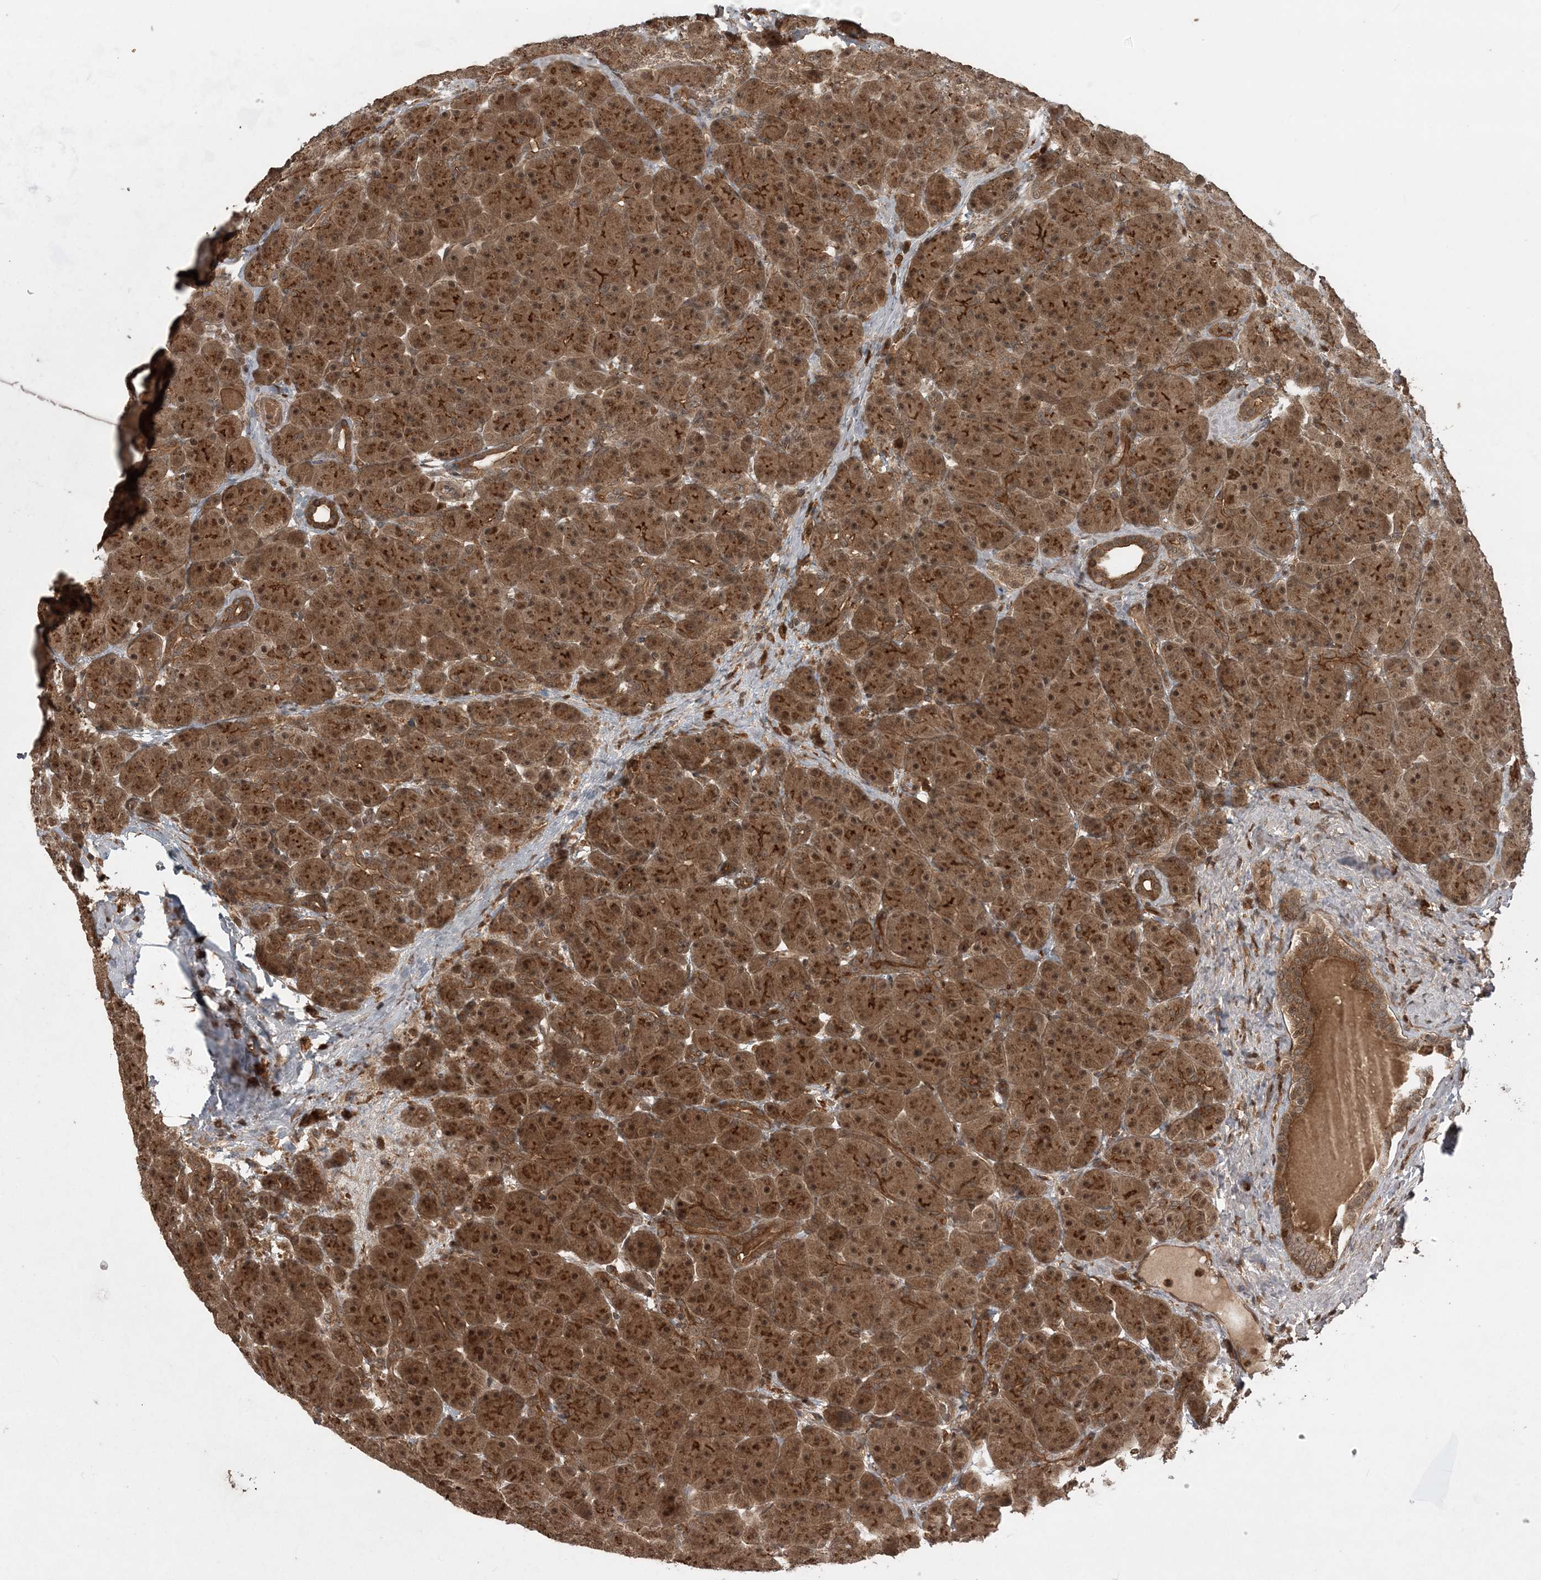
{"staining": {"intensity": "strong", "quantity": ">75%", "location": "cytoplasmic/membranous,nuclear"}, "tissue": "pancreas", "cell_type": "Exocrine glandular cells", "image_type": "normal", "snomed": [{"axis": "morphology", "description": "Normal tissue, NOS"}, {"axis": "topography", "description": "Pancreas"}], "caption": "An immunohistochemistry (IHC) micrograph of benign tissue is shown. Protein staining in brown labels strong cytoplasmic/membranous,nuclear positivity in pancreas within exocrine glandular cells.", "gene": "LACC1", "patient": {"sex": "male", "age": 66}}